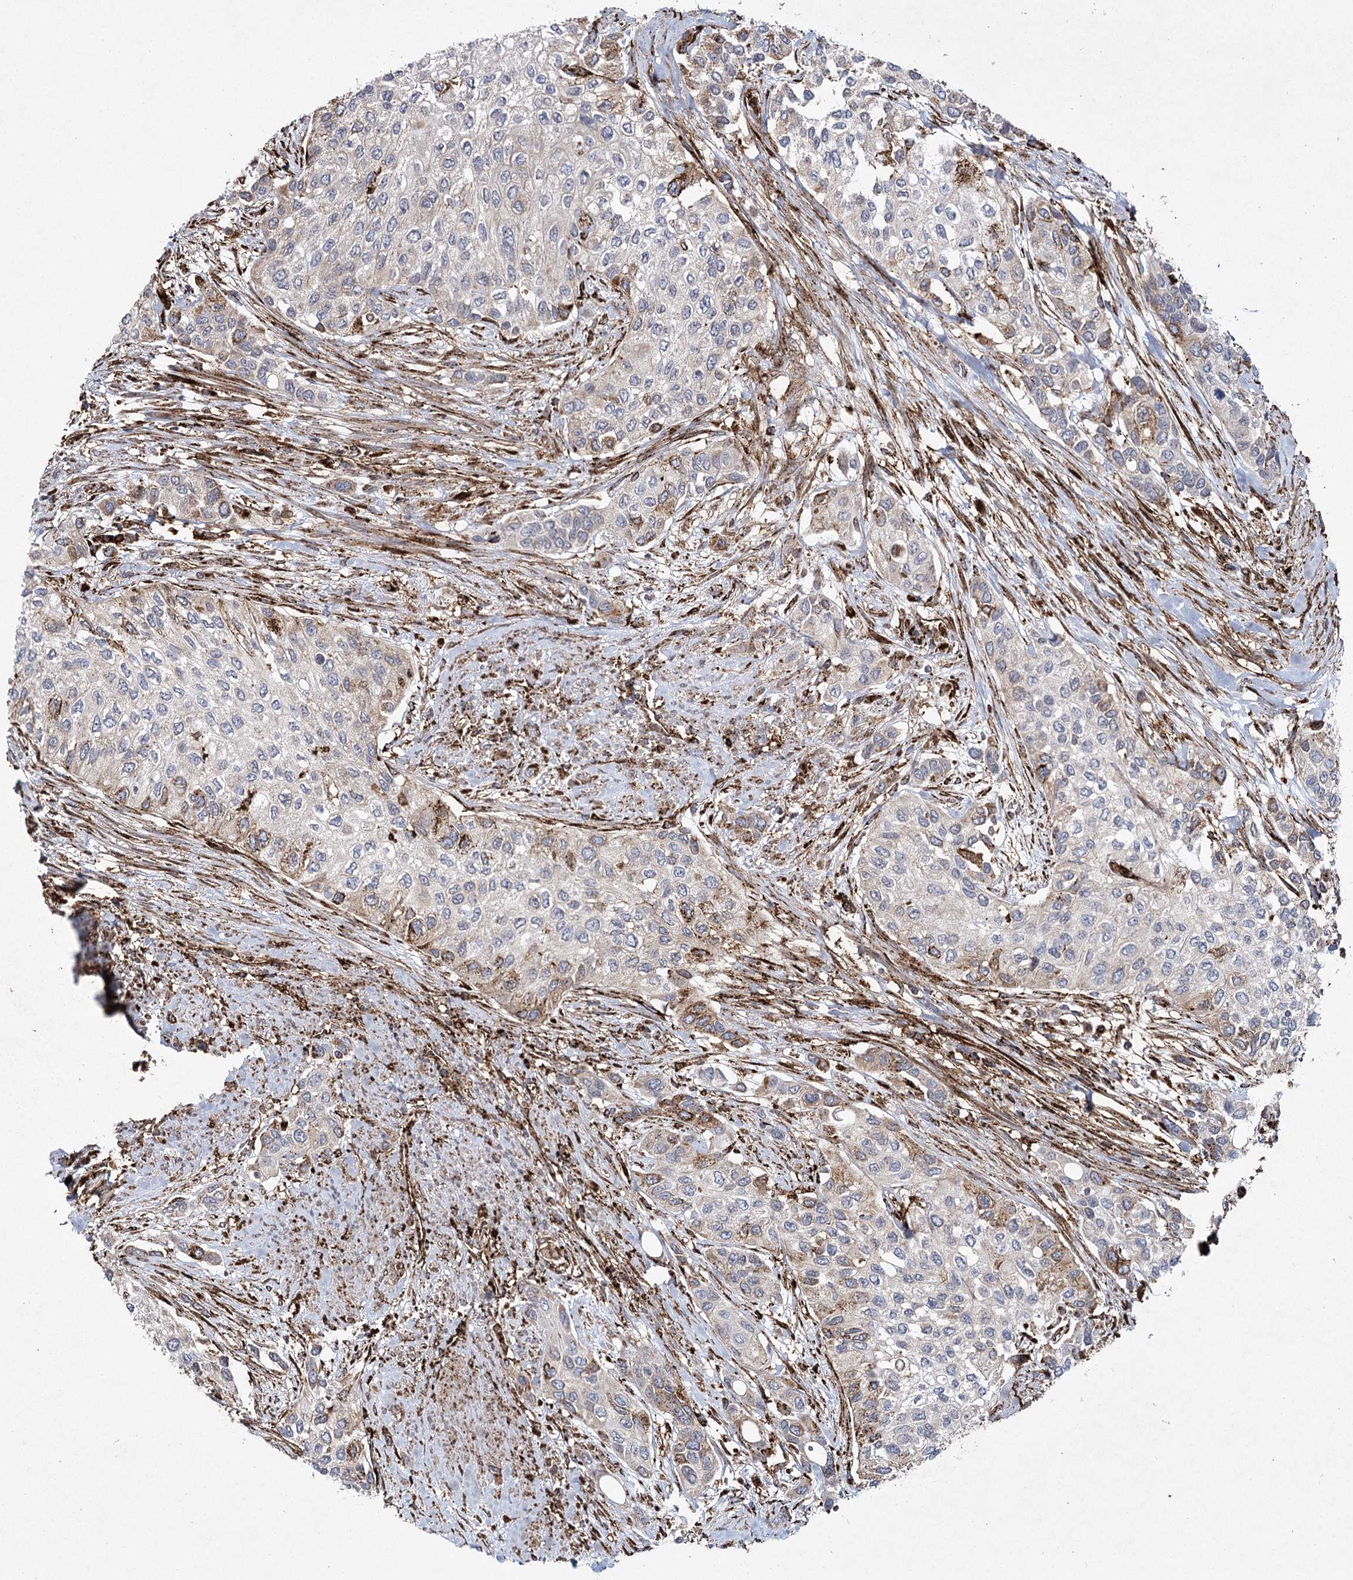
{"staining": {"intensity": "weak", "quantity": "<25%", "location": "cytoplasmic/membranous"}, "tissue": "urothelial cancer", "cell_type": "Tumor cells", "image_type": "cancer", "snomed": [{"axis": "morphology", "description": "Normal tissue, NOS"}, {"axis": "morphology", "description": "Urothelial carcinoma, High grade"}, {"axis": "topography", "description": "Vascular tissue"}, {"axis": "topography", "description": "Urinary bladder"}], "caption": "Urothelial cancer was stained to show a protein in brown. There is no significant expression in tumor cells. (Brightfield microscopy of DAB (3,3'-diaminobenzidine) immunohistochemistry at high magnification).", "gene": "DCUN1D4", "patient": {"sex": "female", "age": 56}}